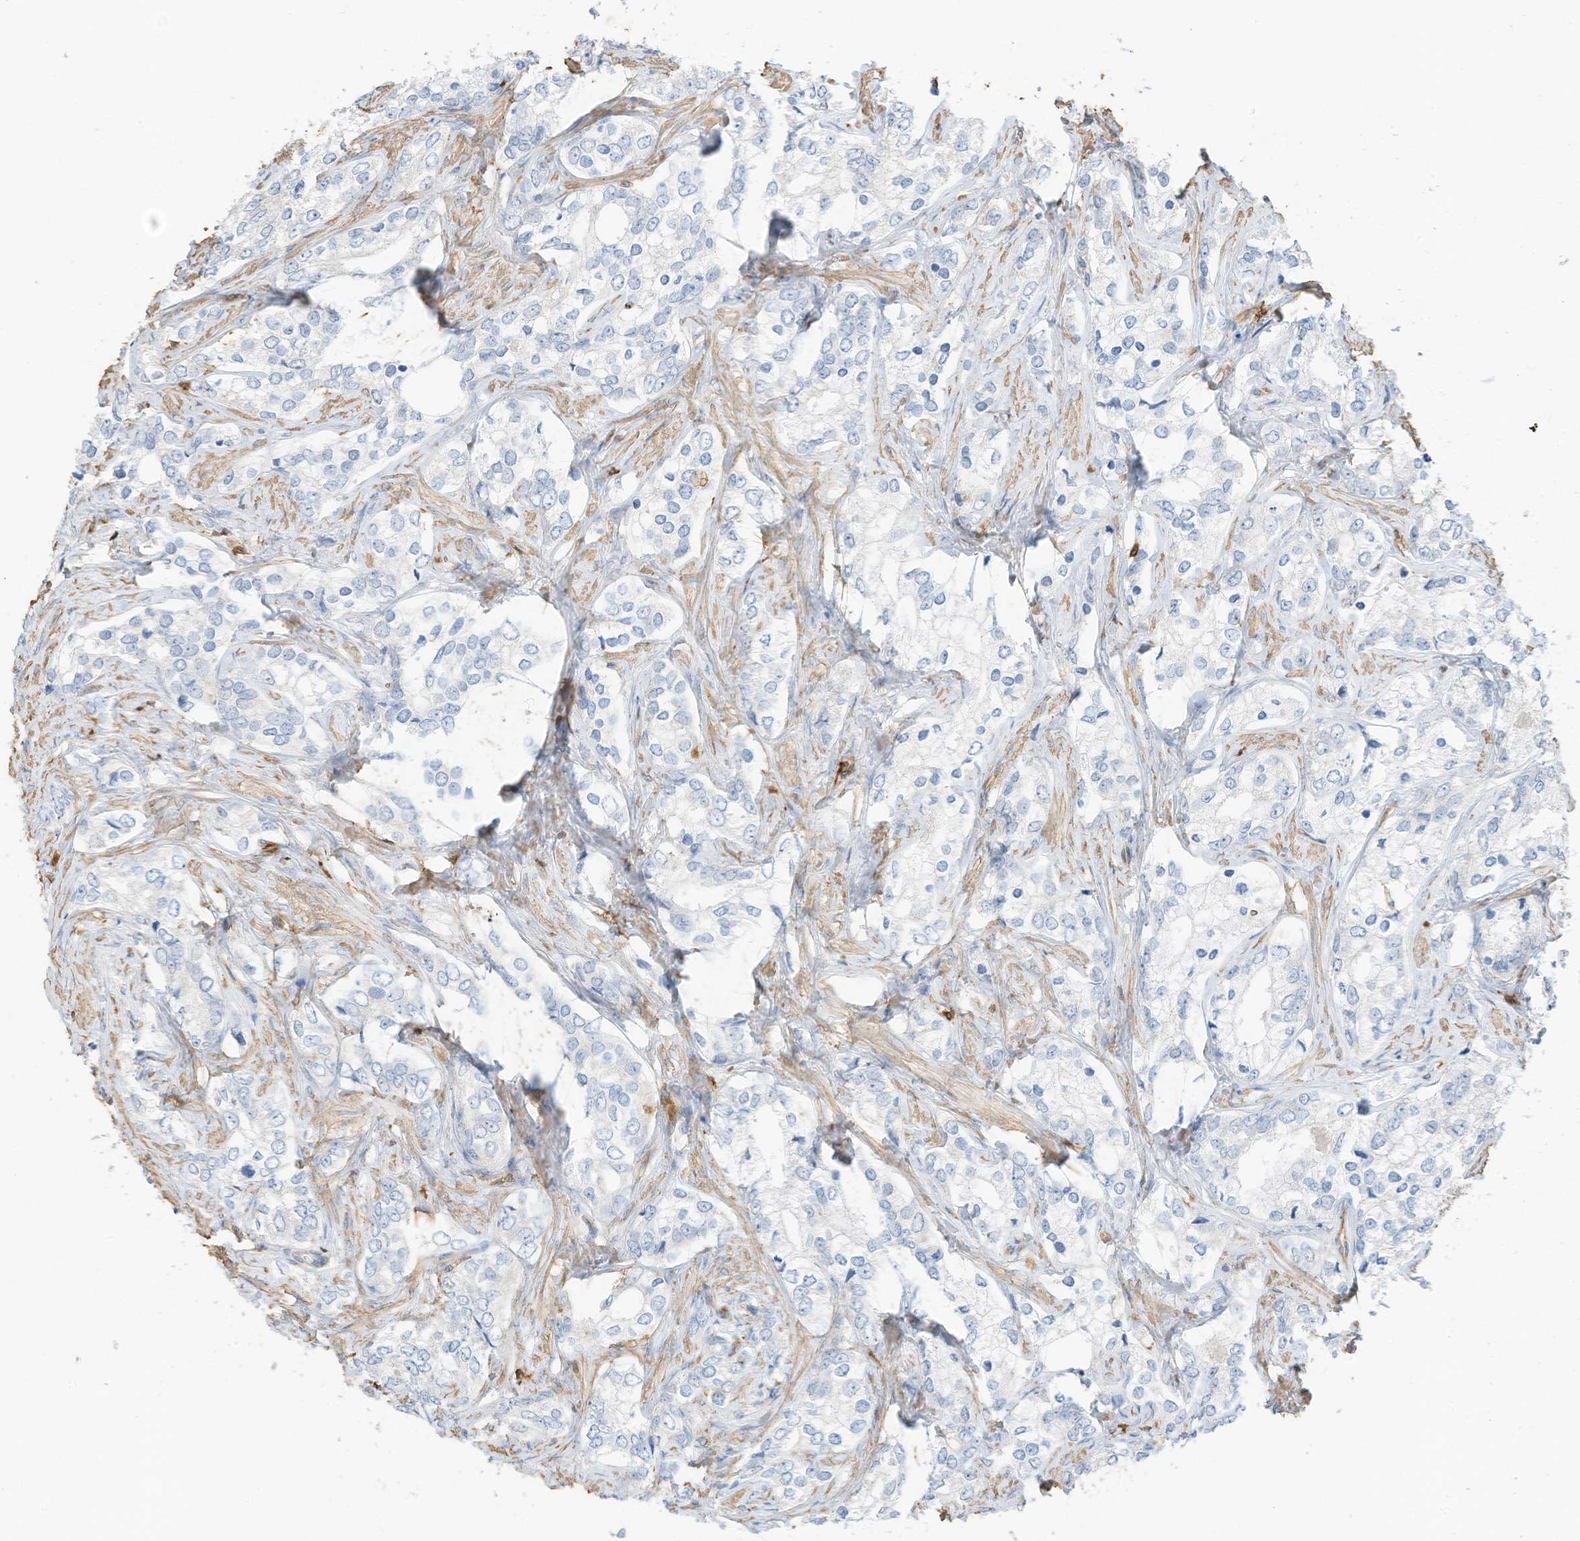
{"staining": {"intensity": "negative", "quantity": "none", "location": "none"}, "tissue": "prostate cancer", "cell_type": "Tumor cells", "image_type": "cancer", "snomed": [{"axis": "morphology", "description": "Adenocarcinoma, High grade"}, {"axis": "topography", "description": "Prostate"}], "caption": "High magnification brightfield microscopy of adenocarcinoma (high-grade) (prostate) stained with DAB (3,3'-diaminobenzidine) (brown) and counterstained with hematoxylin (blue): tumor cells show no significant staining.", "gene": "ARHGAP25", "patient": {"sex": "male", "age": 66}}